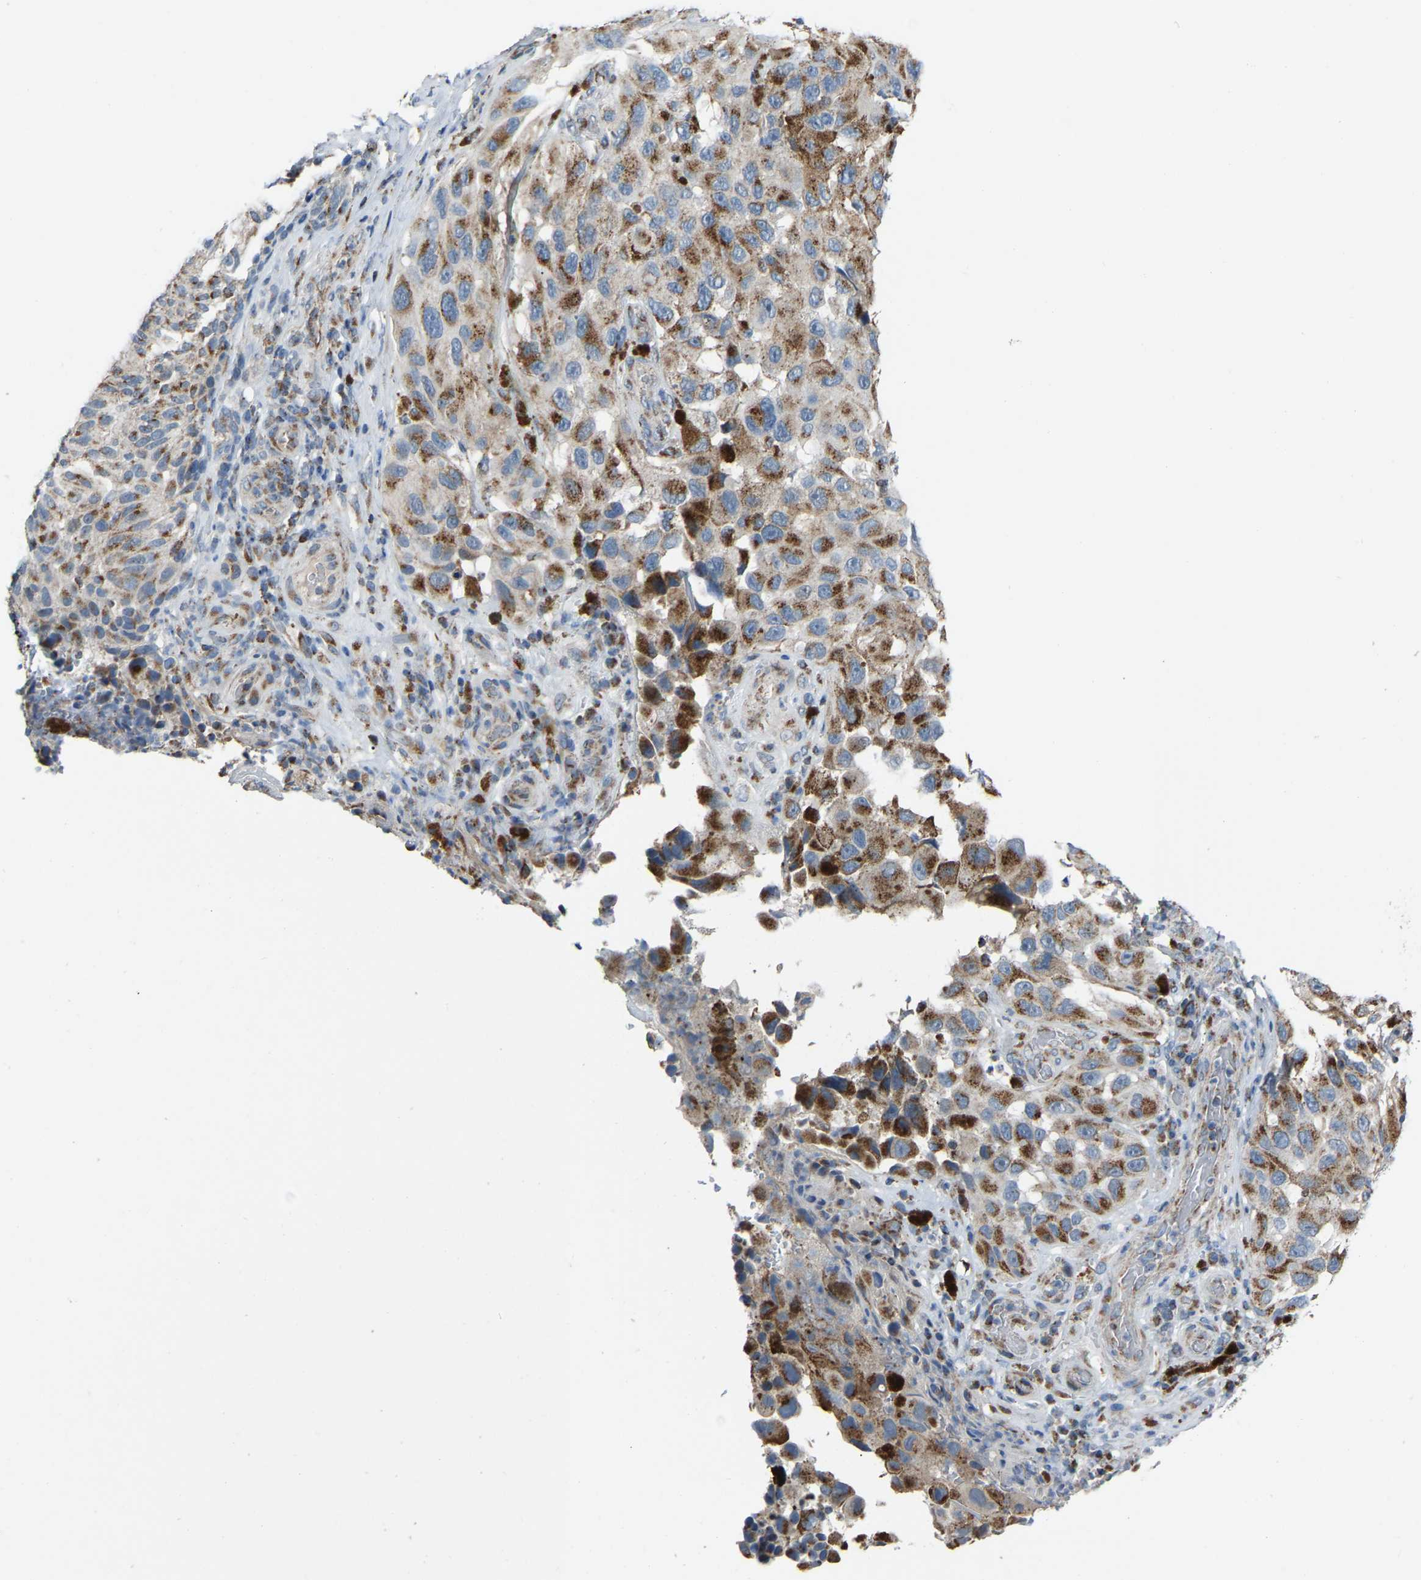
{"staining": {"intensity": "moderate", "quantity": ">75%", "location": "cytoplasmic/membranous"}, "tissue": "melanoma", "cell_type": "Tumor cells", "image_type": "cancer", "snomed": [{"axis": "morphology", "description": "Malignant melanoma, NOS"}, {"axis": "topography", "description": "Skin"}], "caption": "Moderate cytoplasmic/membranous protein staining is appreciated in about >75% of tumor cells in malignant melanoma.", "gene": "CANT1", "patient": {"sex": "female", "age": 73}}